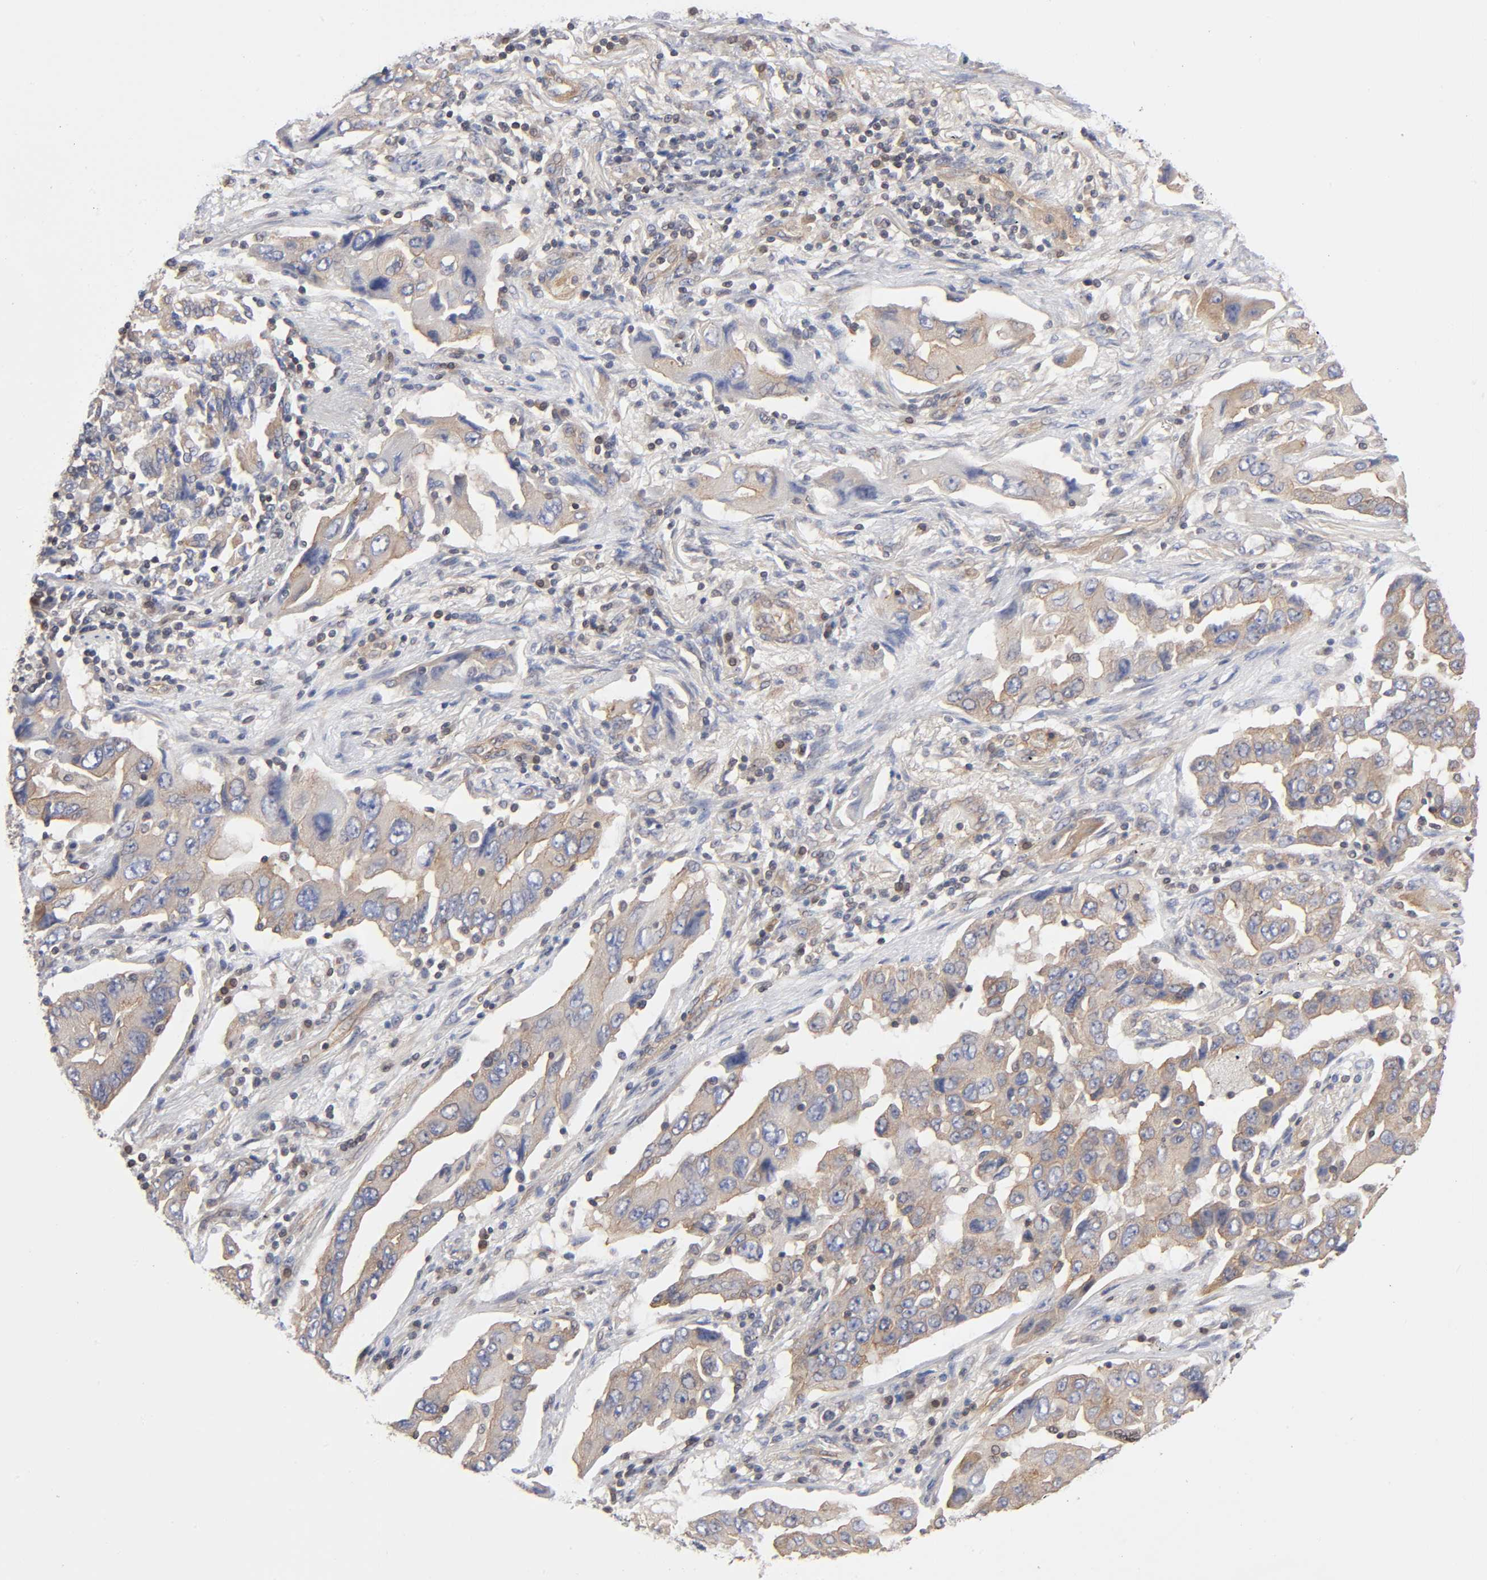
{"staining": {"intensity": "weak", "quantity": "25%-75%", "location": "cytoplasmic/membranous"}, "tissue": "lung cancer", "cell_type": "Tumor cells", "image_type": "cancer", "snomed": [{"axis": "morphology", "description": "Adenocarcinoma, NOS"}, {"axis": "topography", "description": "Lung"}], "caption": "About 25%-75% of tumor cells in lung cancer demonstrate weak cytoplasmic/membranous protein positivity as visualized by brown immunohistochemical staining.", "gene": "STRN3", "patient": {"sex": "female", "age": 65}}